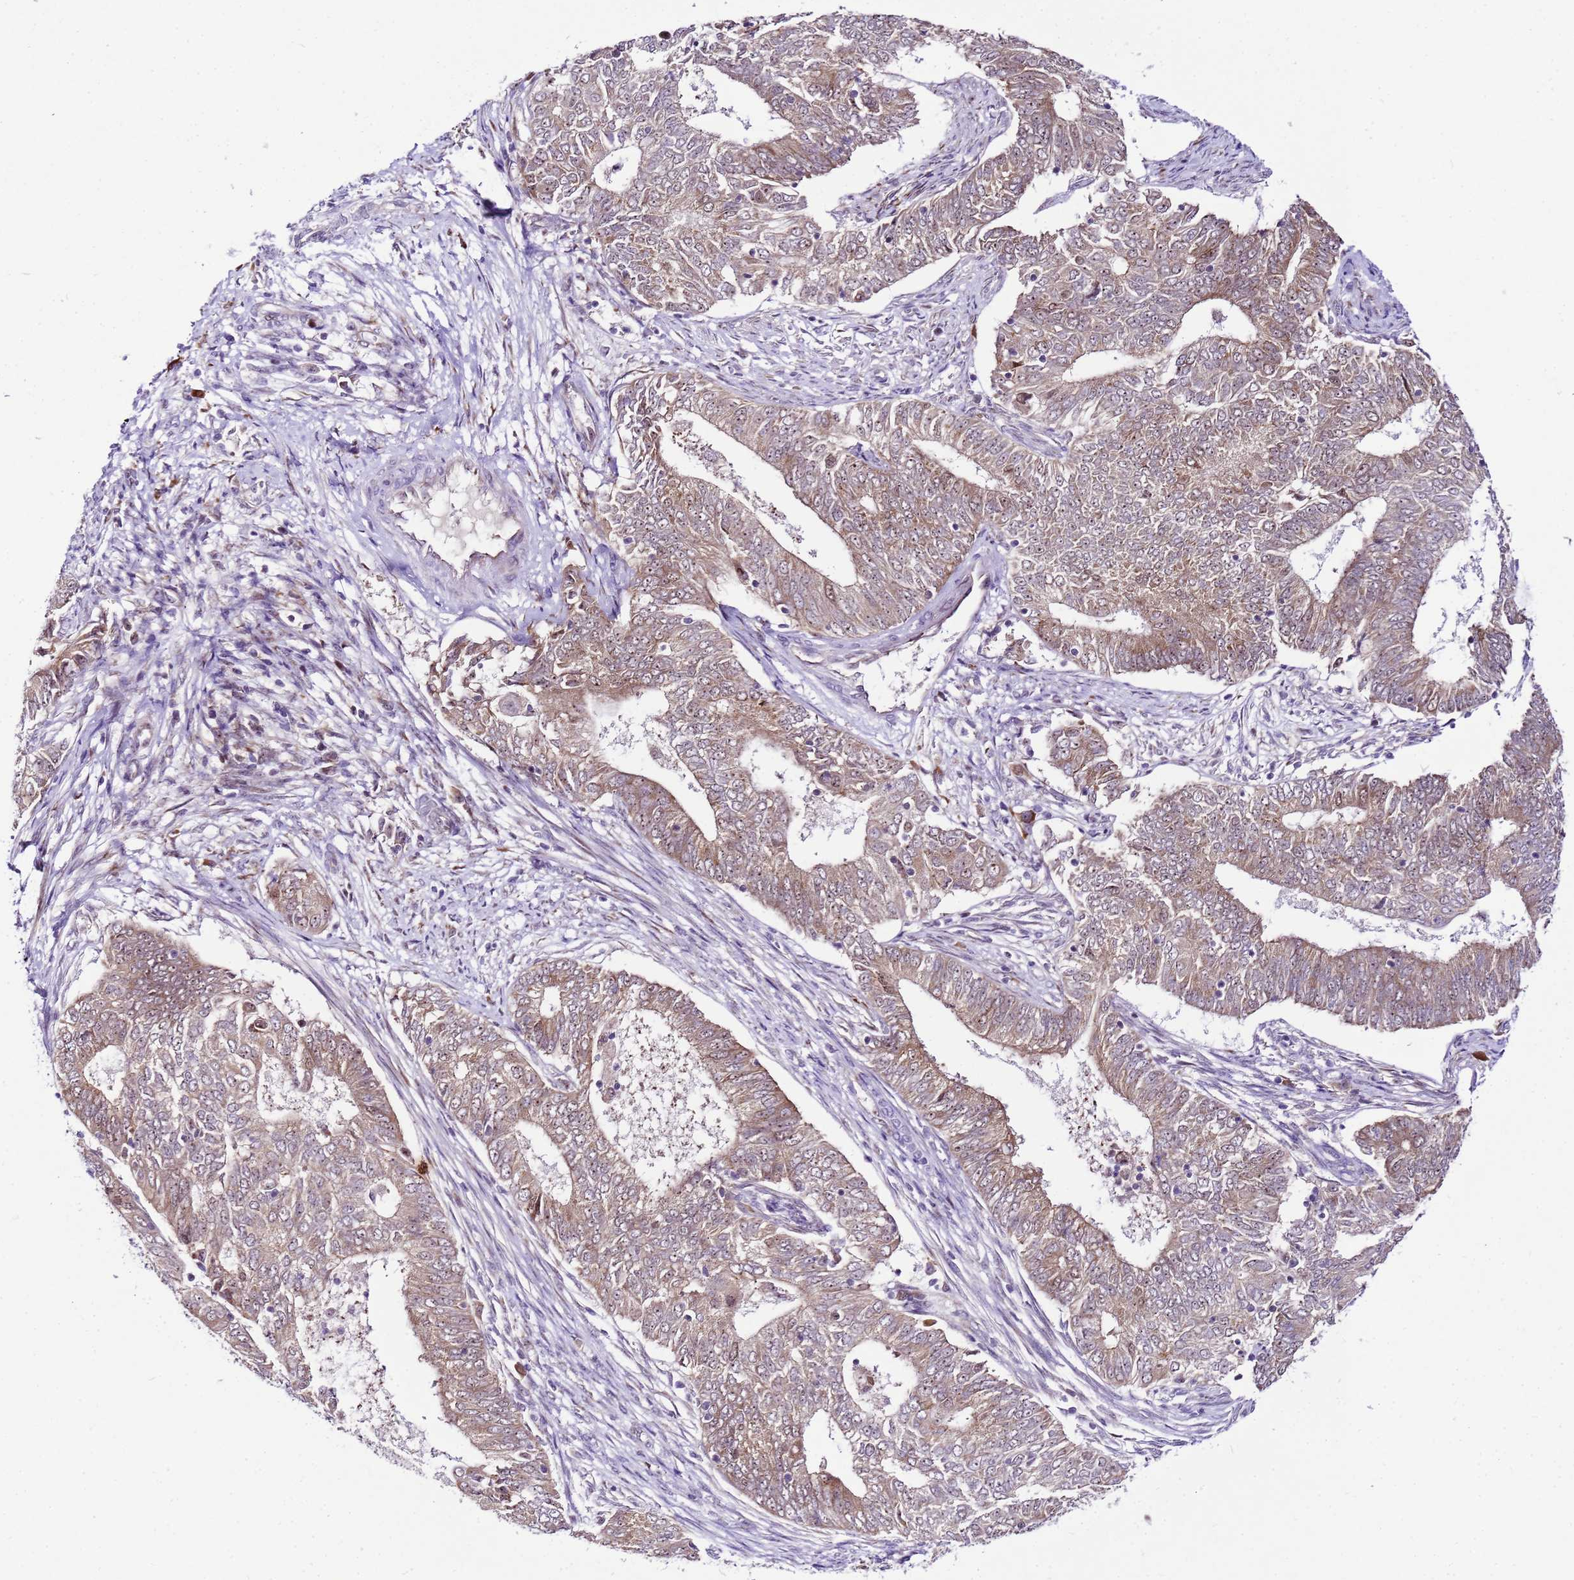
{"staining": {"intensity": "weak", "quantity": ">75%", "location": "cytoplasmic/membranous,nuclear"}, "tissue": "endometrial cancer", "cell_type": "Tumor cells", "image_type": "cancer", "snomed": [{"axis": "morphology", "description": "Adenocarcinoma, NOS"}, {"axis": "topography", "description": "Endometrium"}], "caption": "Endometrial cancer (adenocarcinoma) was stained to show a protein in brown. There is low levels of weak cytoplasmic/membranous and nuclear expression in about >75% of tumor cells.", "gene": "SLX4IP", "patient": {"sex": "female", "age": 62}}